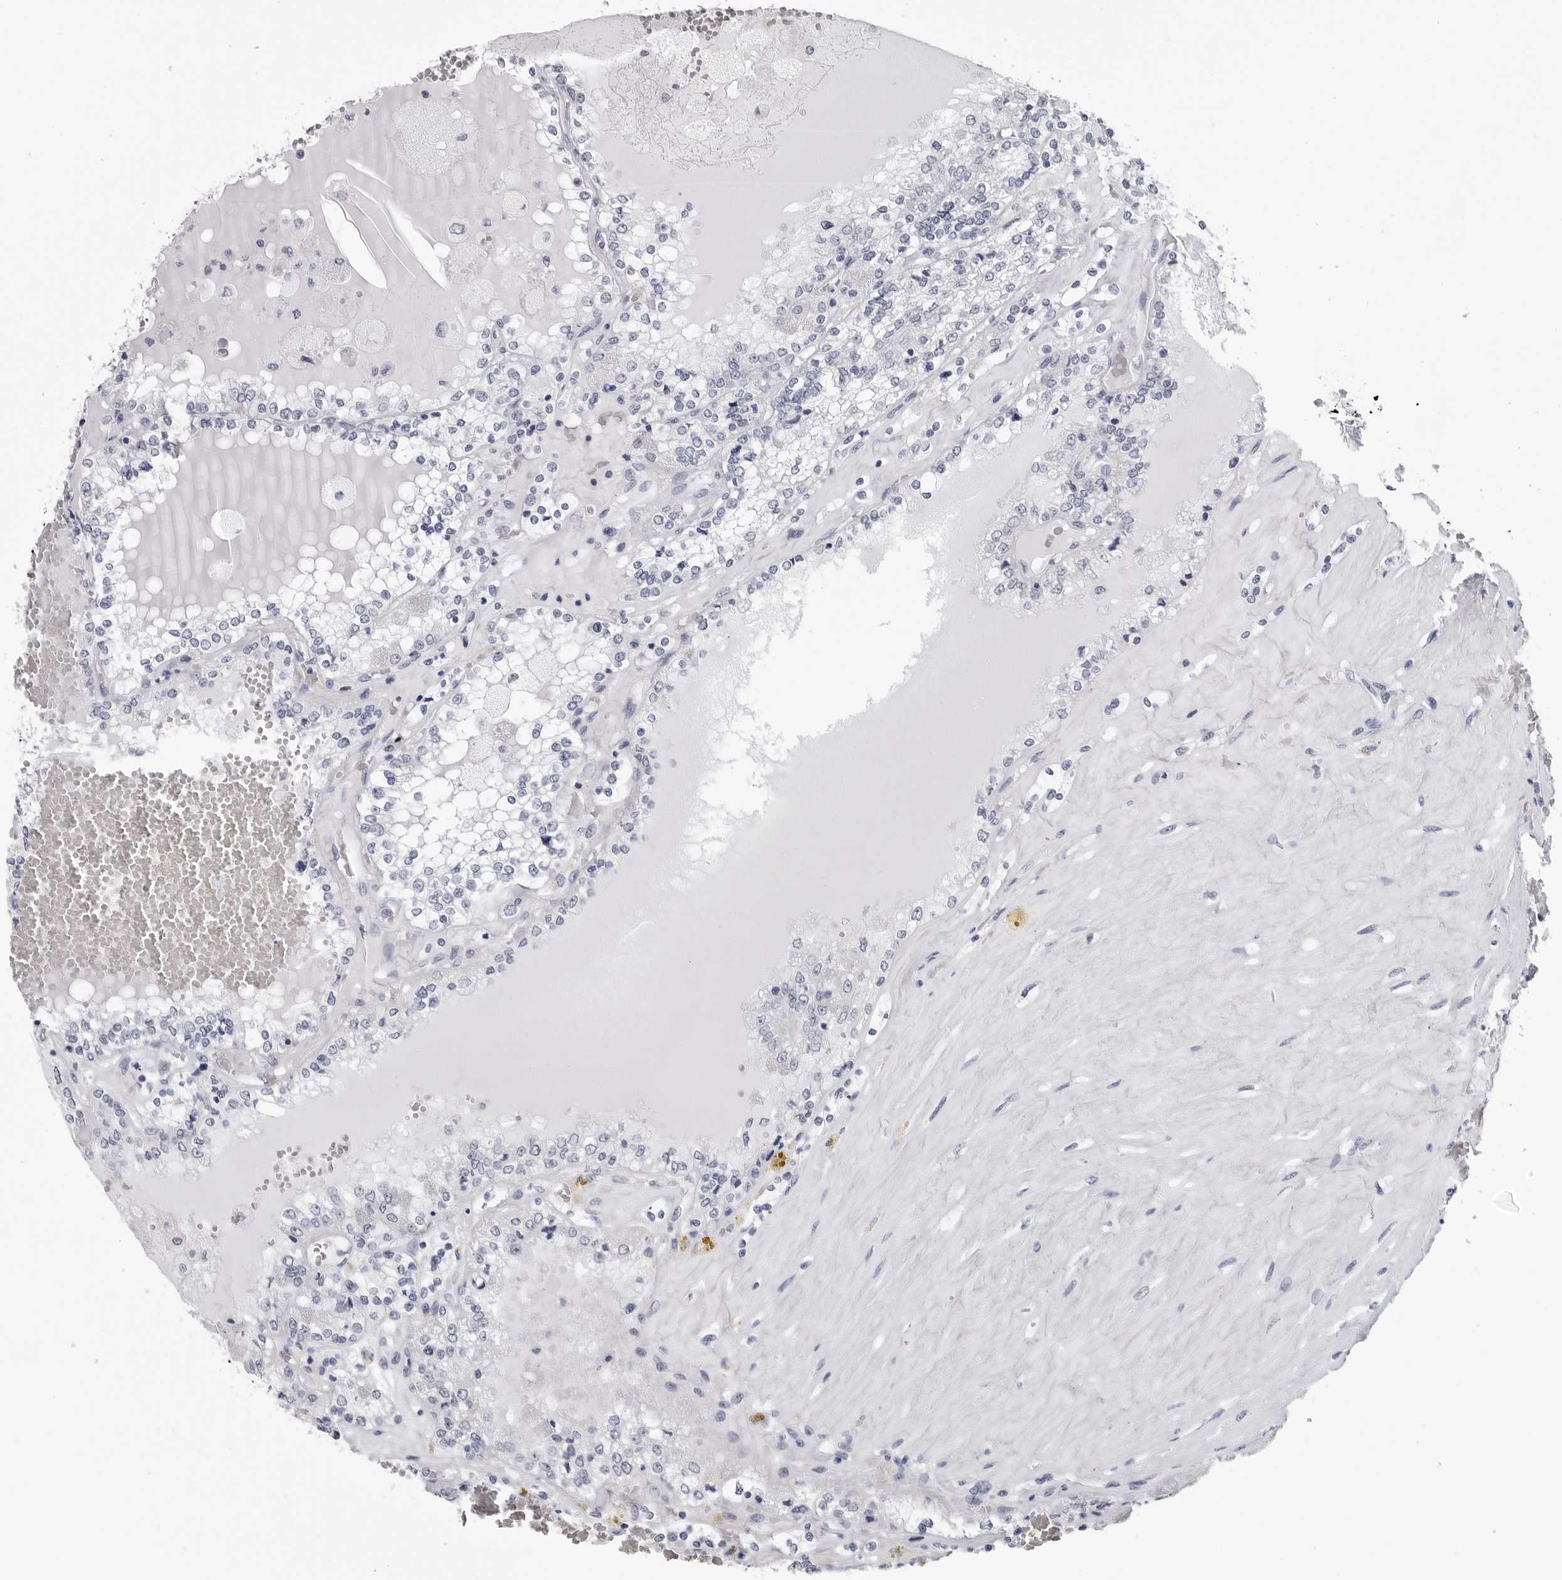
{"staining": {"intensity": "negative", "quantity": "none", "location": "none"}, "tissue": "renal cancer", "cell_type": "Tumor cells", "image_type": "cancer", "snomed": [{"axis": "morphology", "description": "Adenocarcinoma, NOS"}, {"axis": "topography", "description": "Kidney"}], "caption": "IHC of human renal adenocarcinoma displays no expression in tumor cells. (DAB immunohistochemistry (IHC), high magnification).", "gene": "GNL2", "patient": {"sex": "female", "age": 56}}